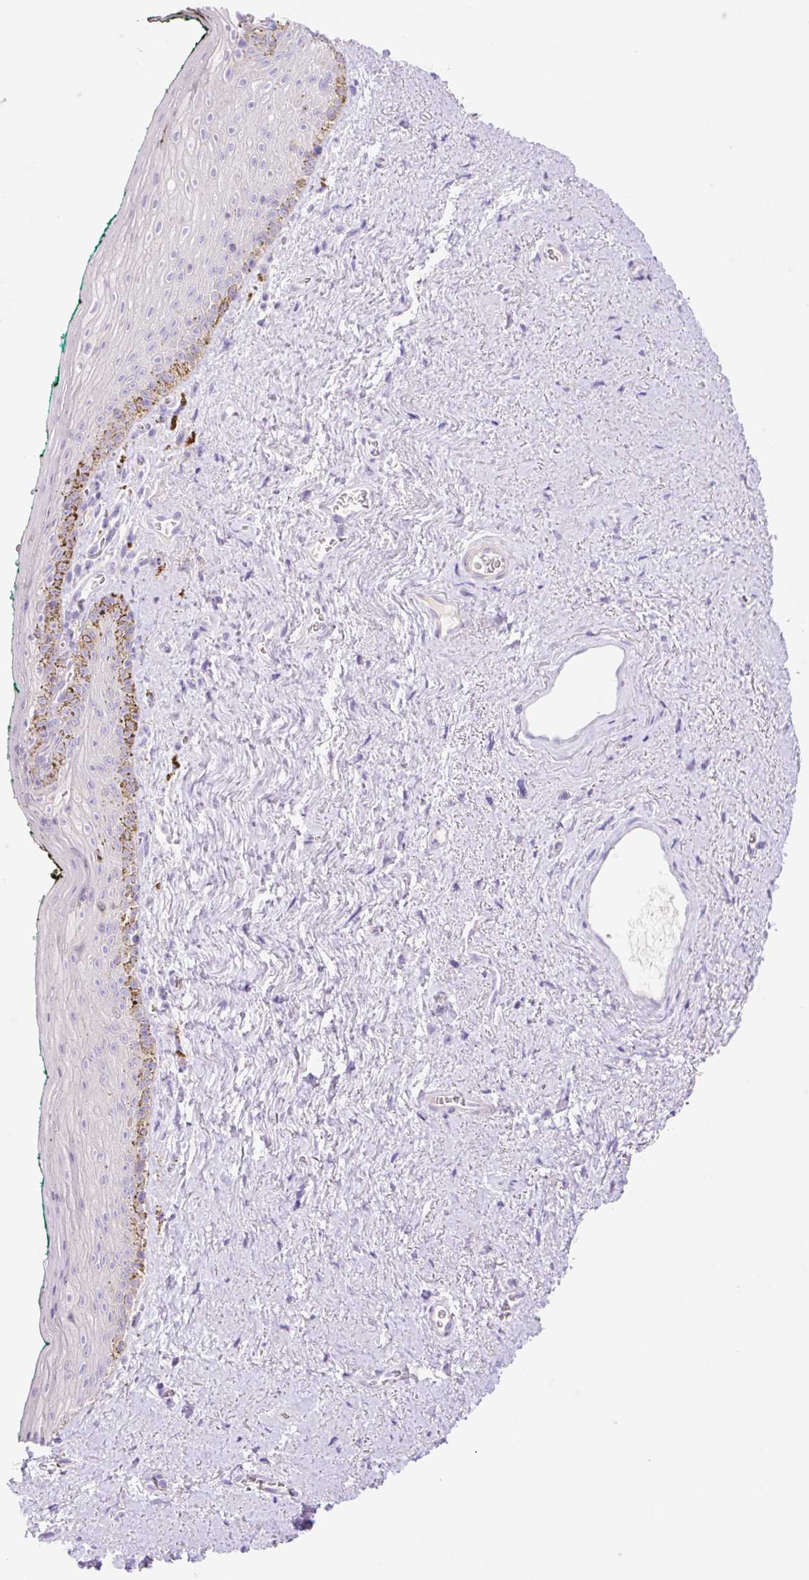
{"staining": {"intensity": "weak", "quantity": "<25%", "location": "cytoplasmic/membranous"}, "tissue": "vagina", "cell_type": "Squamous epithelial cells", "image_type": "normal", "snomed": [{"axis": "morphology", "description": "Normal tissue, NOS"}, {"axis": "topography", "description": "Vulva"}, {"axis": "topography", "description": "Vagina"}, {"axis": "topography", "description": "Peripheral nerve tissue"}], "caption": "Squamous epithelial cells are negative for brown protein staining in normal vagina. (Stains: DAB immunohistochemistry with hematoxylin counter stain, Microscopy: brightfield microscopy at high magnification).", "gene": "DENND5A", "patient": {"sex": "female", "age": 66}}